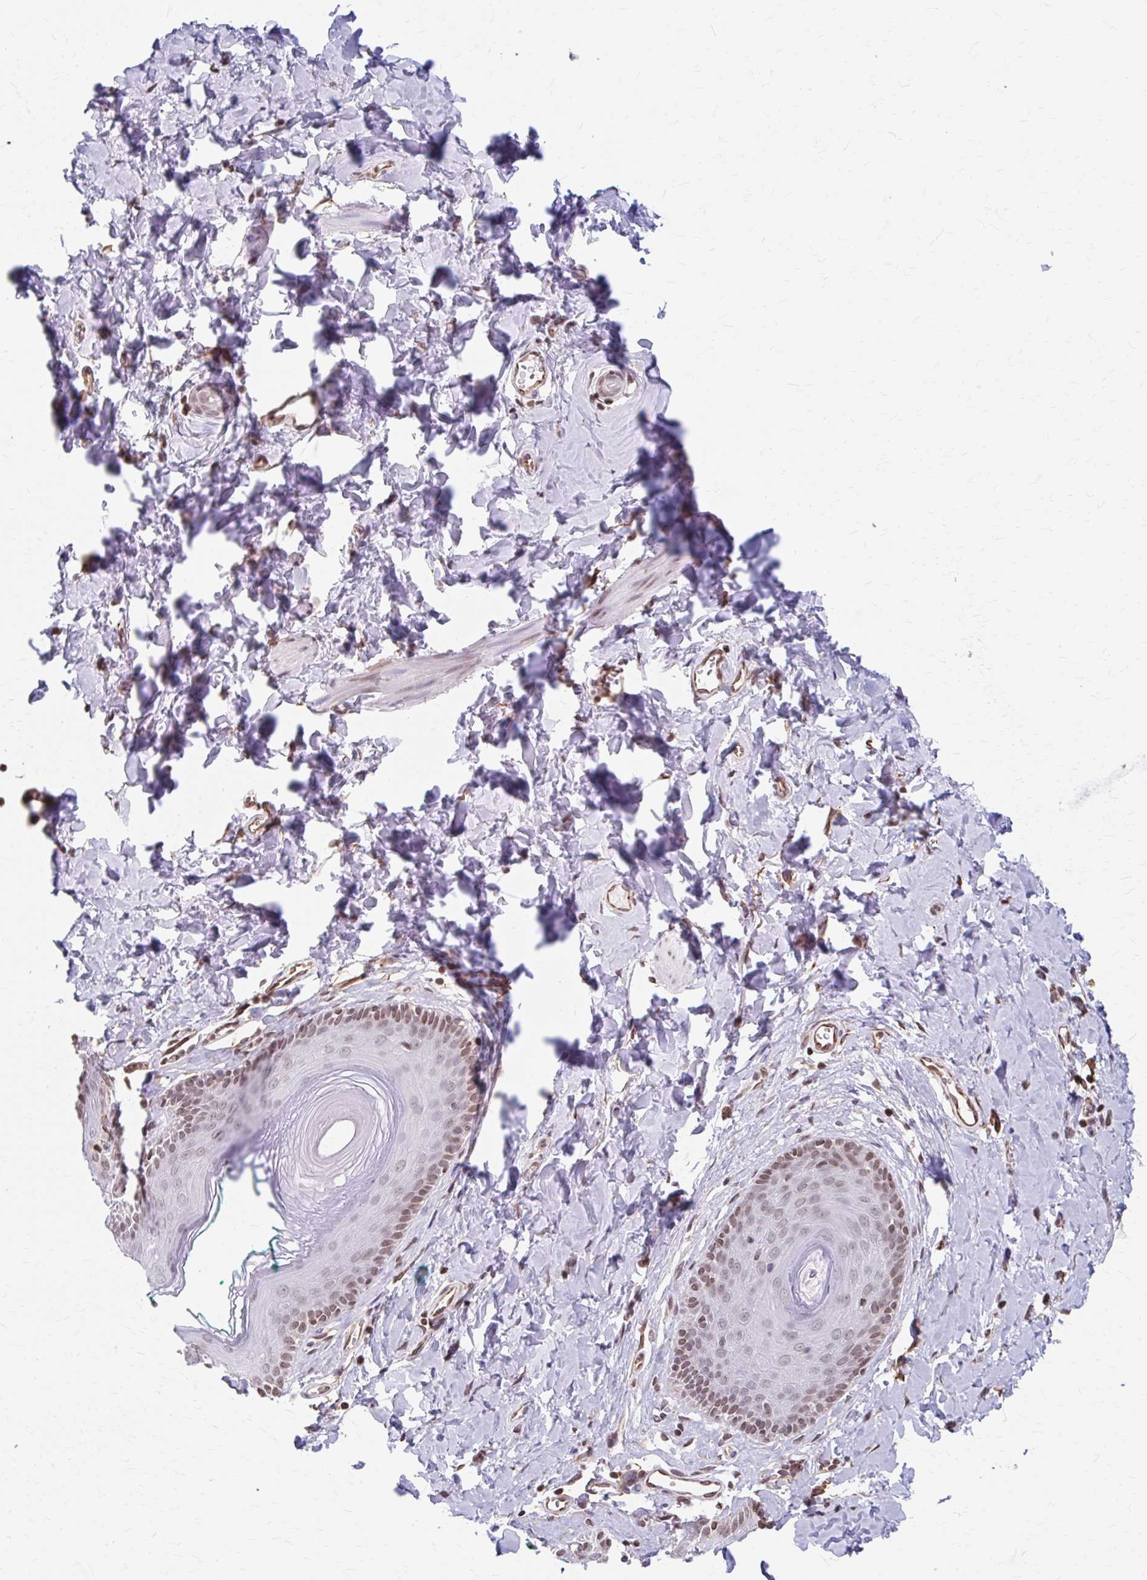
{"staining": {"intensity": "moderate", "quantity": "25%-75%", "location": "nuclear"}, "tissue": "skin", "cell_type": "Epidermal cells", "image_type": "normal", "snomed": [{"axis": "morphology", "description": "Normal tissue, NOS"}, {"axis": "topography", "description": "Vulva"}, {"axis": "topography", "description": "Peripheral nerve tissue"}], "caption": "The immunohistochemical stain labels moderate nuclear staining in epidermal cells of unremarkable skin.", "gene": "ORC3", "patient": {"sex": "female", "age": 66}}